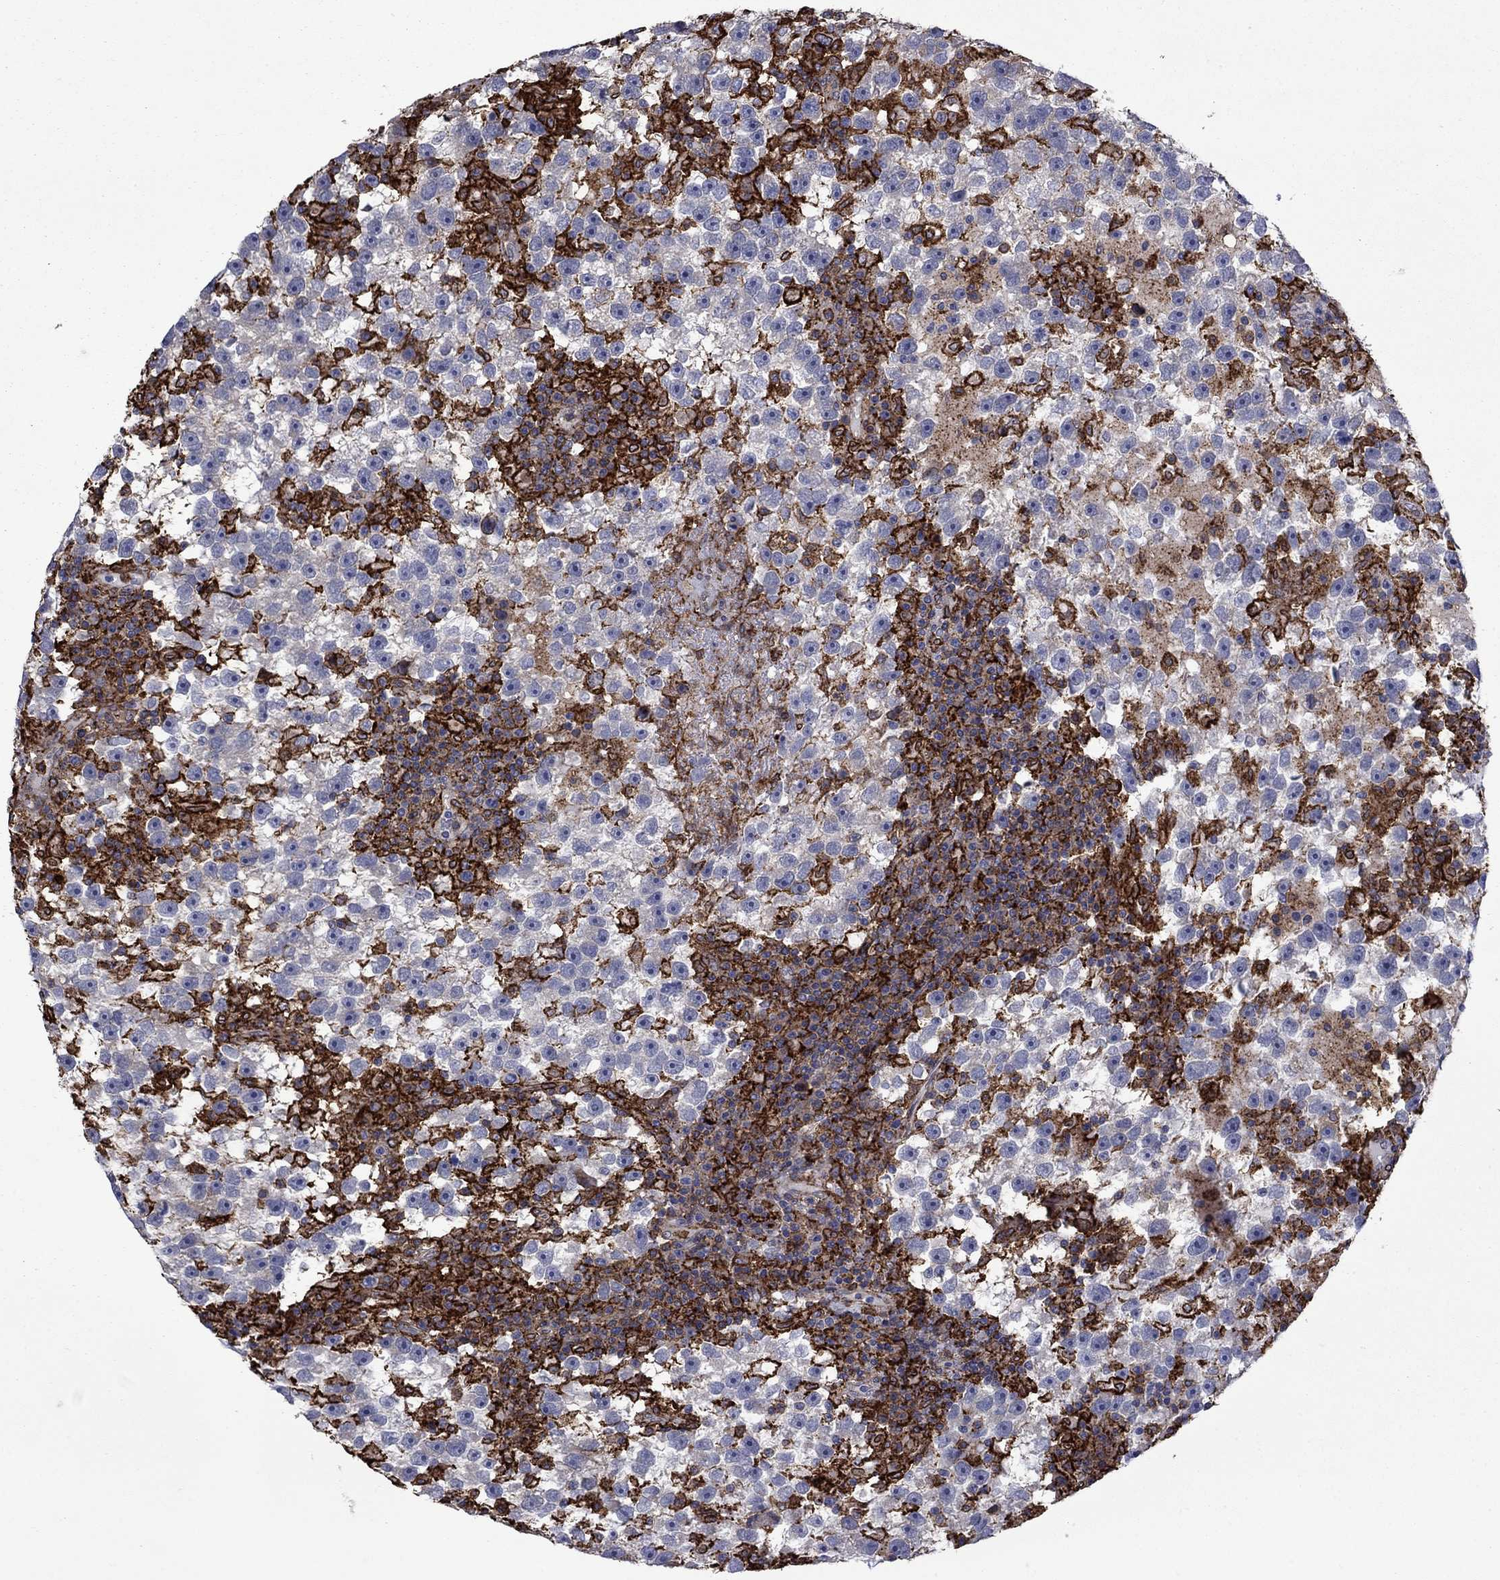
{"staining": {"intensity": "negative", "quantity": "none", "location": "none"}, "tissue": "testis cancer", "cell_type": "Tumor cells", "image_type": "cancer", "snomed": [{"axis": "morphology", "description": "Seminoma, NOS"}, {"axis": "topography", "description": "Testis"}], "caption": "Immunohistochemical staining of human seminoma (testis) reveals no significant positivity in tumor cells.", "gene": "PLAU", "patient": {"sex": "male", "age": 47}}